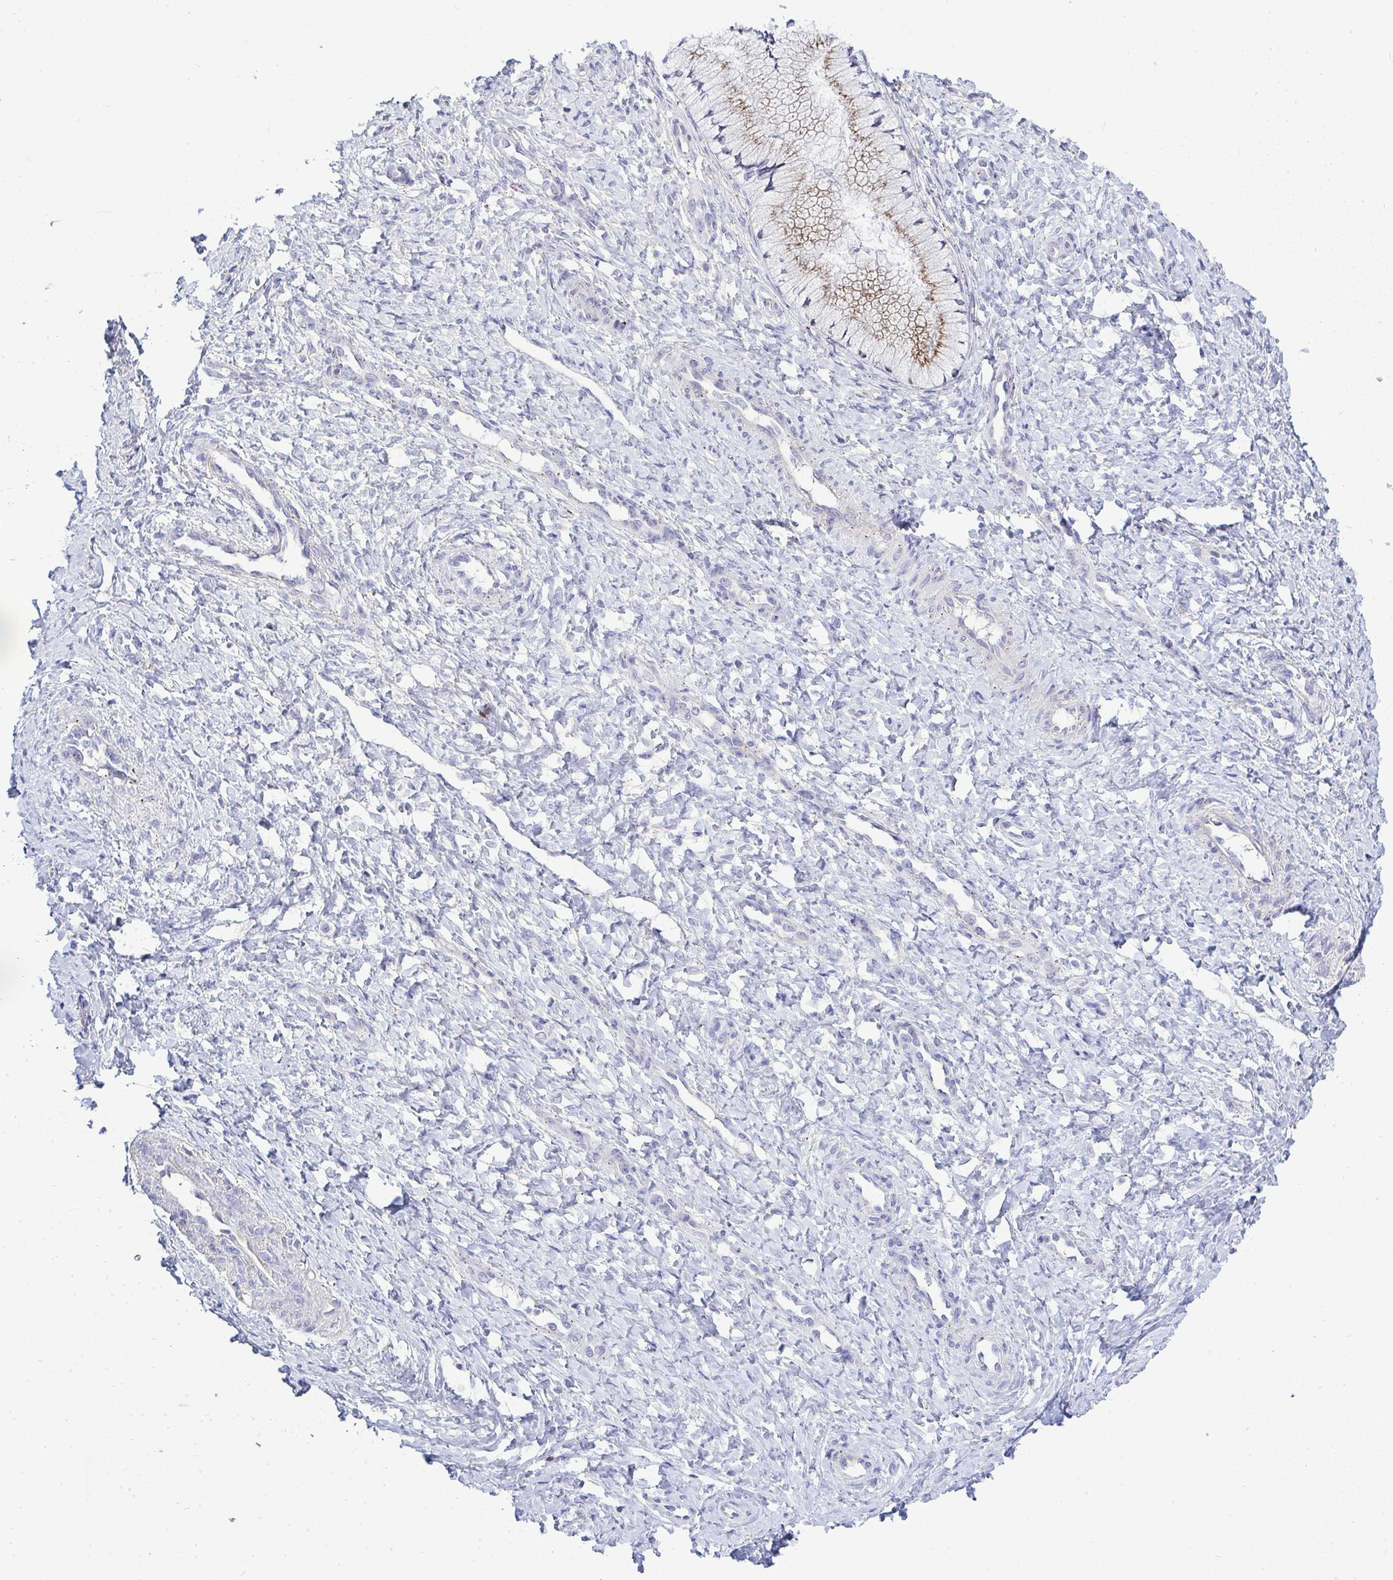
{"staining": {"intensity": "weak", "quantity": "<25%", "location": "cytoplasmic/membranous"}, "tissue": "cervix", "cell_type": "Glandular cells", "image_type": "normal", "snomed": [{"axis": "morphology", "description": "Normal tissue, NOS"}, {"axis": "topography", "description": "Cervix"}], "caption": "Immunohistochemical staining of unremarkable cervix shows no significant expression in glandular cells.", "gene": "SLC25A51", "patient": {"sex": "female", "age": 37}}